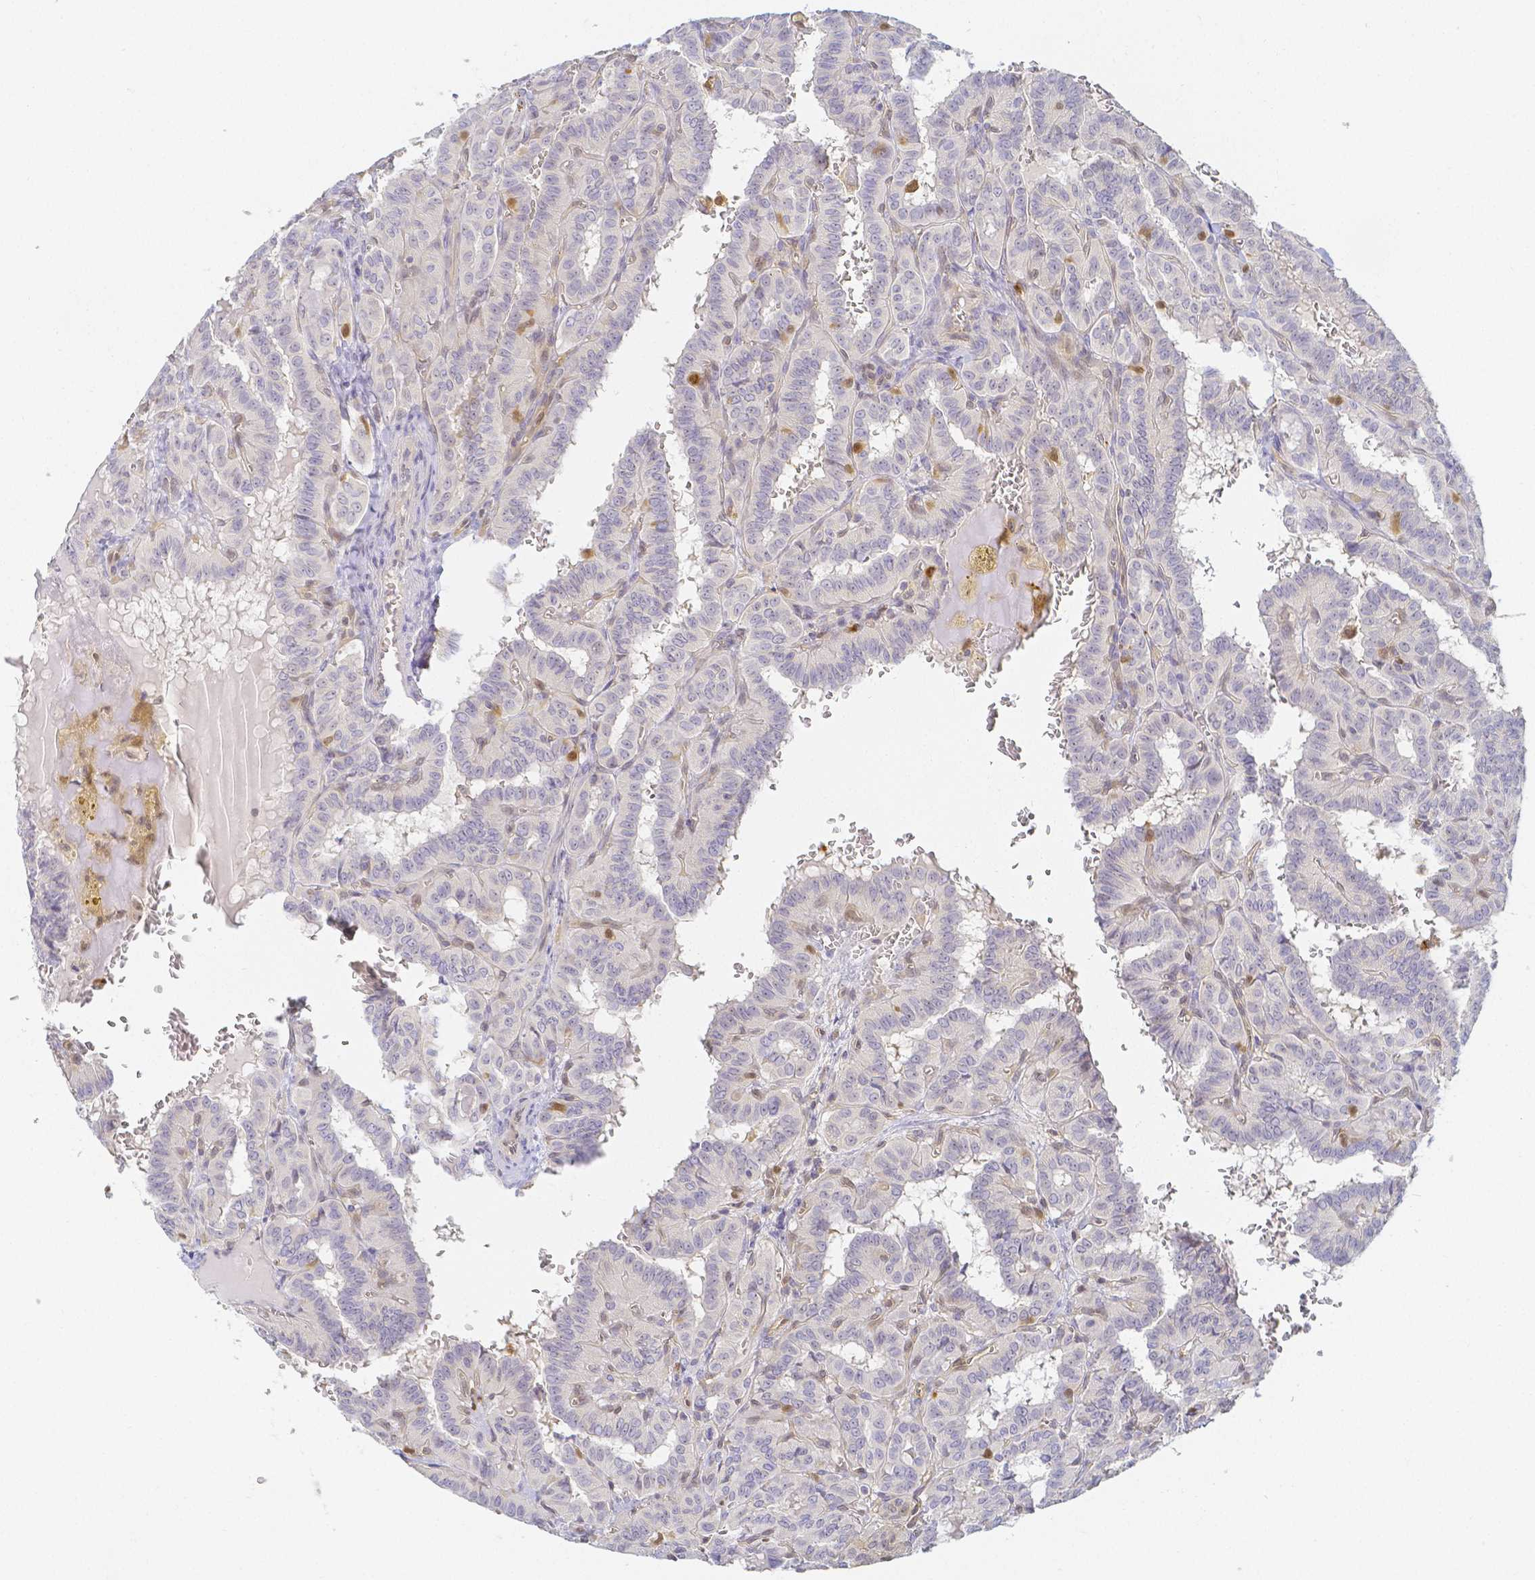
{"staining": {"intensity": "negative", "quantity": "none", "location": "none"}, "tissue": "thyroid cancer", "cell_type": "Tumor cells", "image_type": "cancer", "snomed": [{"axis": "morphology", "description": "Papillary adenocarcinoma, NOS"}, {"axis": "topography", "description": "Thyroid gland"}], "caption": "Tumor cells are negative for protein expression in human thyroid cancer (papillary adenocarcinoma).", "gene": "KCNH1", "patient": {"sex": "female", "age": 21}}